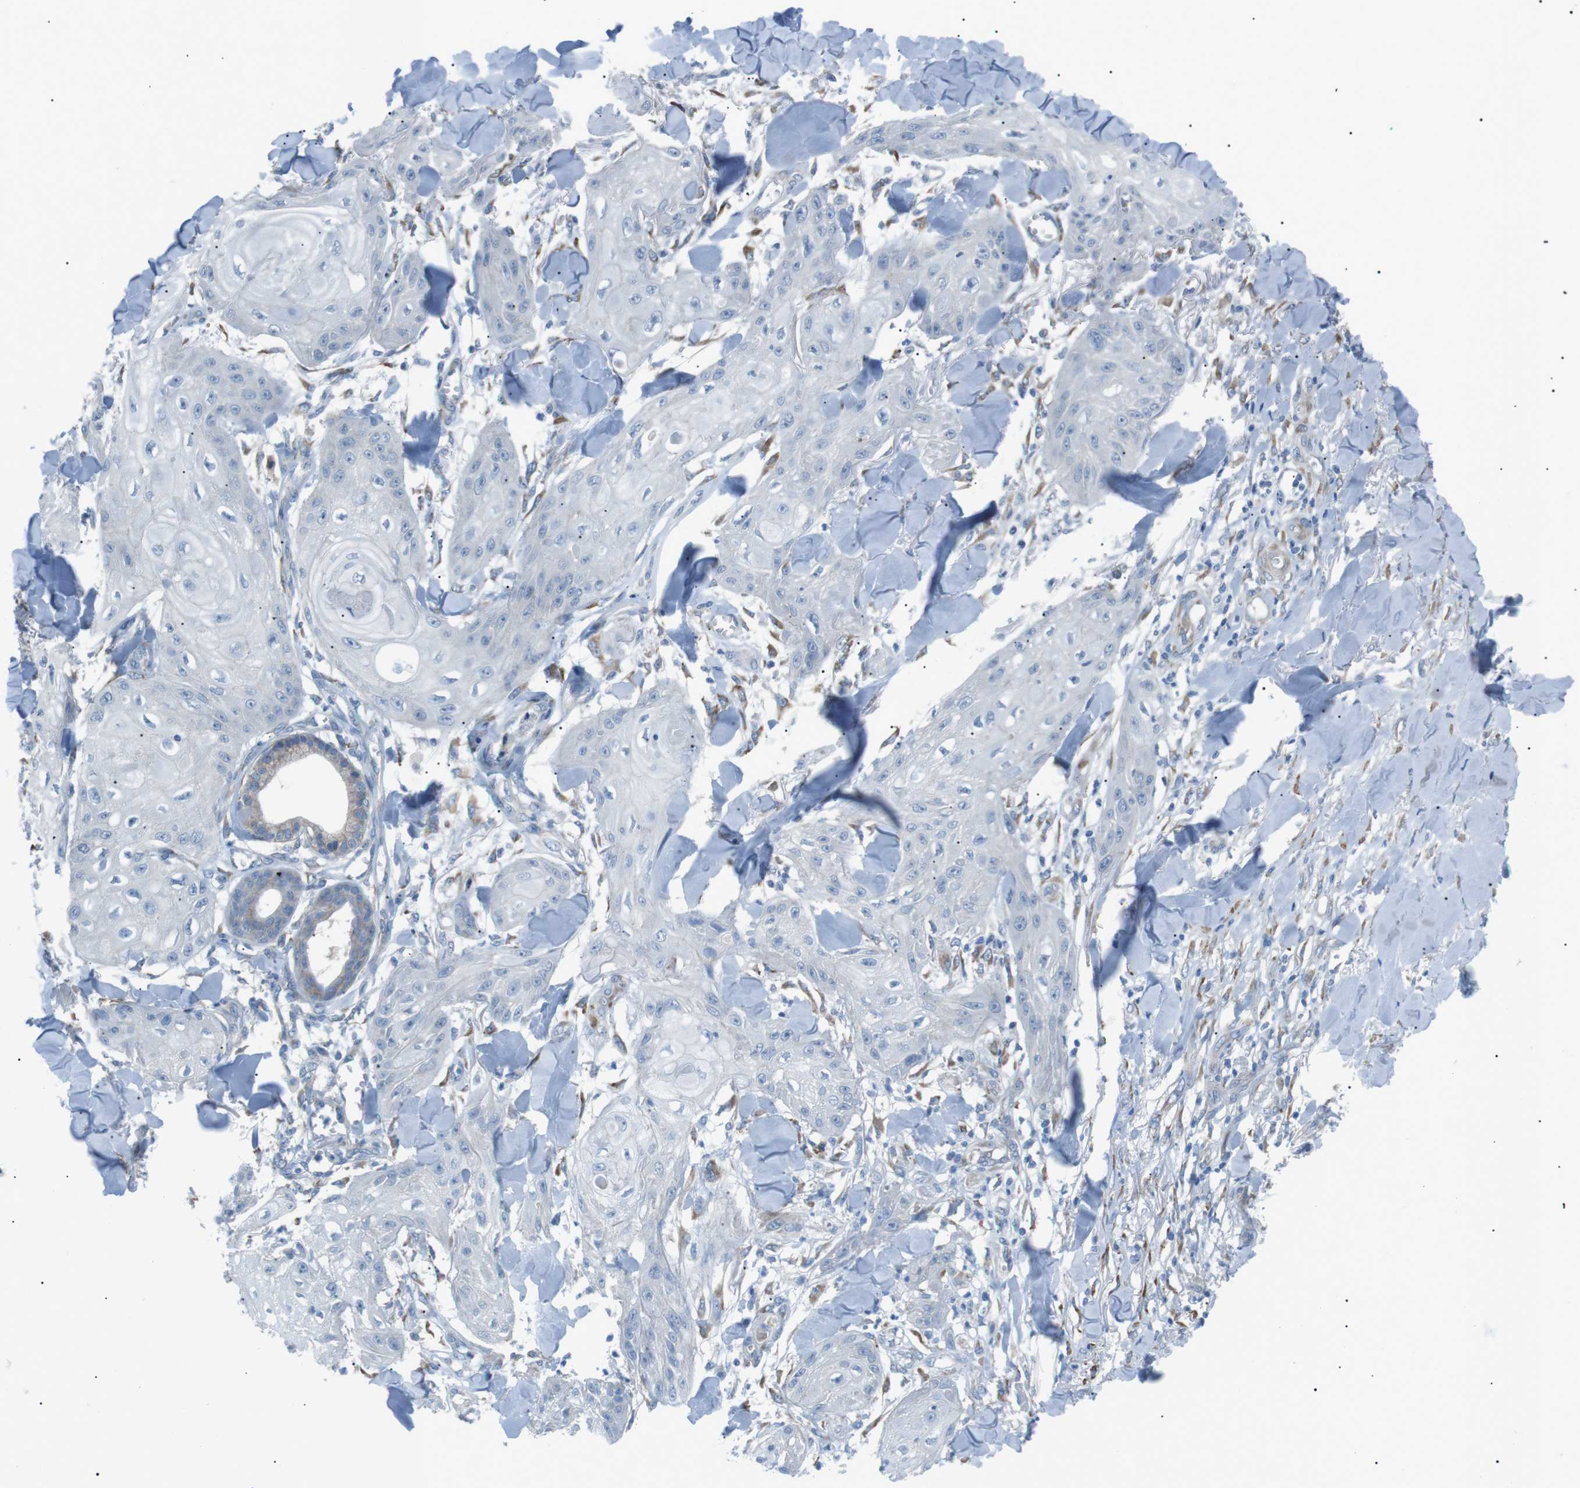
{"staining": {"intensity": "negative", "quantity": "none", "location": "none"}, "tissue": "skin cancer", "cell_type": "Tumor cells", "image_type": "cancer", "snomed": [{"axis": "morphology", "description": "Squamous cell carcinoma, NOS"}, {"axis": "topography", "description": "Skin"}], "caption": "The immunohistochemistry (IHC) image has no significant staining in tumor cells of skin squamous cell carcinoma tissue.", "gene": "MTARC2", "patient": {"sex": "male", "age": 74}}